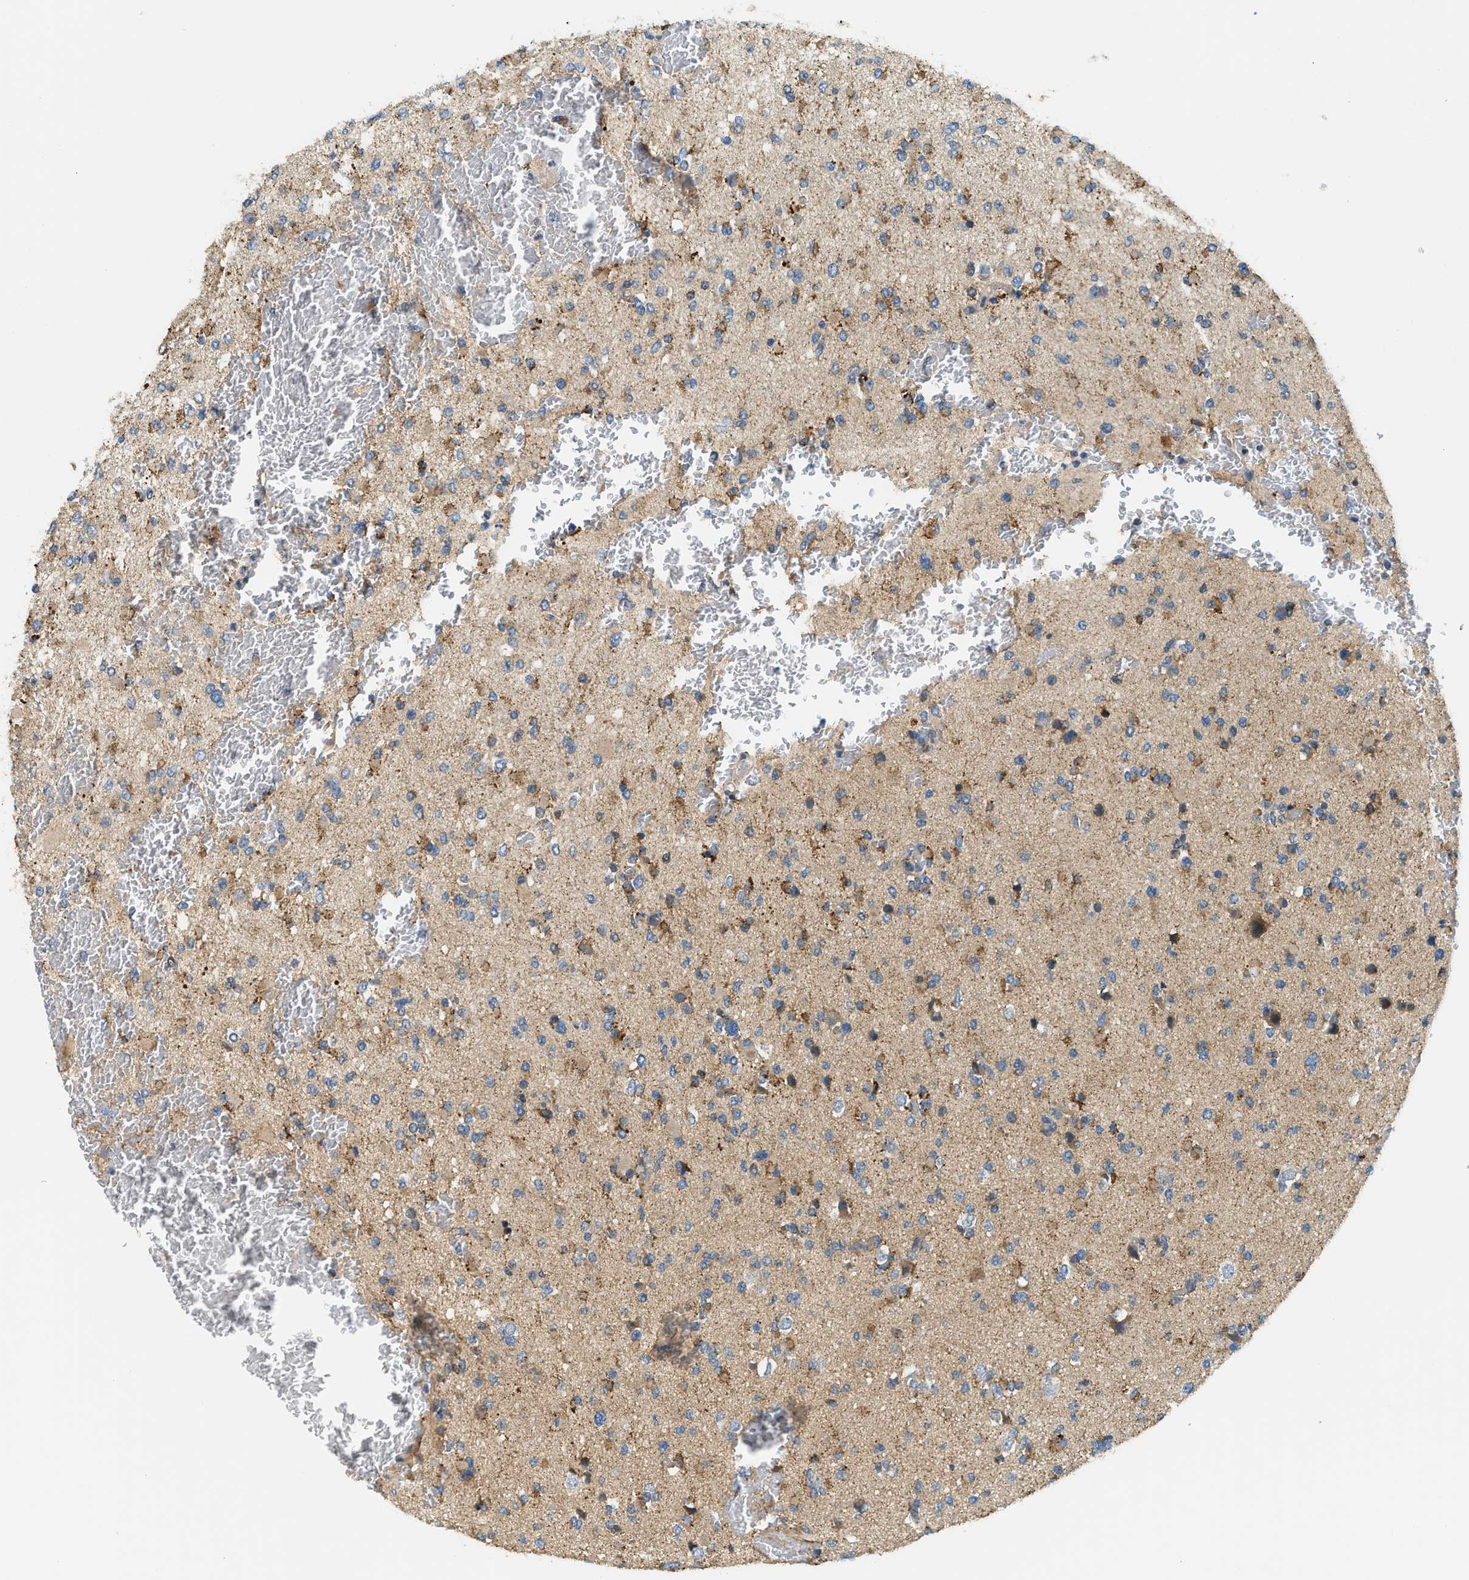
{"staining": {"intensity": "moderate", "quantity": "25%-75%", "location": "cytoplasmic/membranous"}, "tissue": "glioma", "cell_type": "Tumor cells", "image_type": "cancer", "snomed": [{"axis": "morphology", "description": "Glioma, malignant, Low grade"}, {"axis": "topography", "description": "Brain"}], "caption": "Tumor cells show medium levels of moderate cytoplasmic/membranous positivity in approximately 25%-75% of cells in malignant glioma (low-grade).", "gene": "KCNK1", "patient": {"sex": "female", "age": 22}}